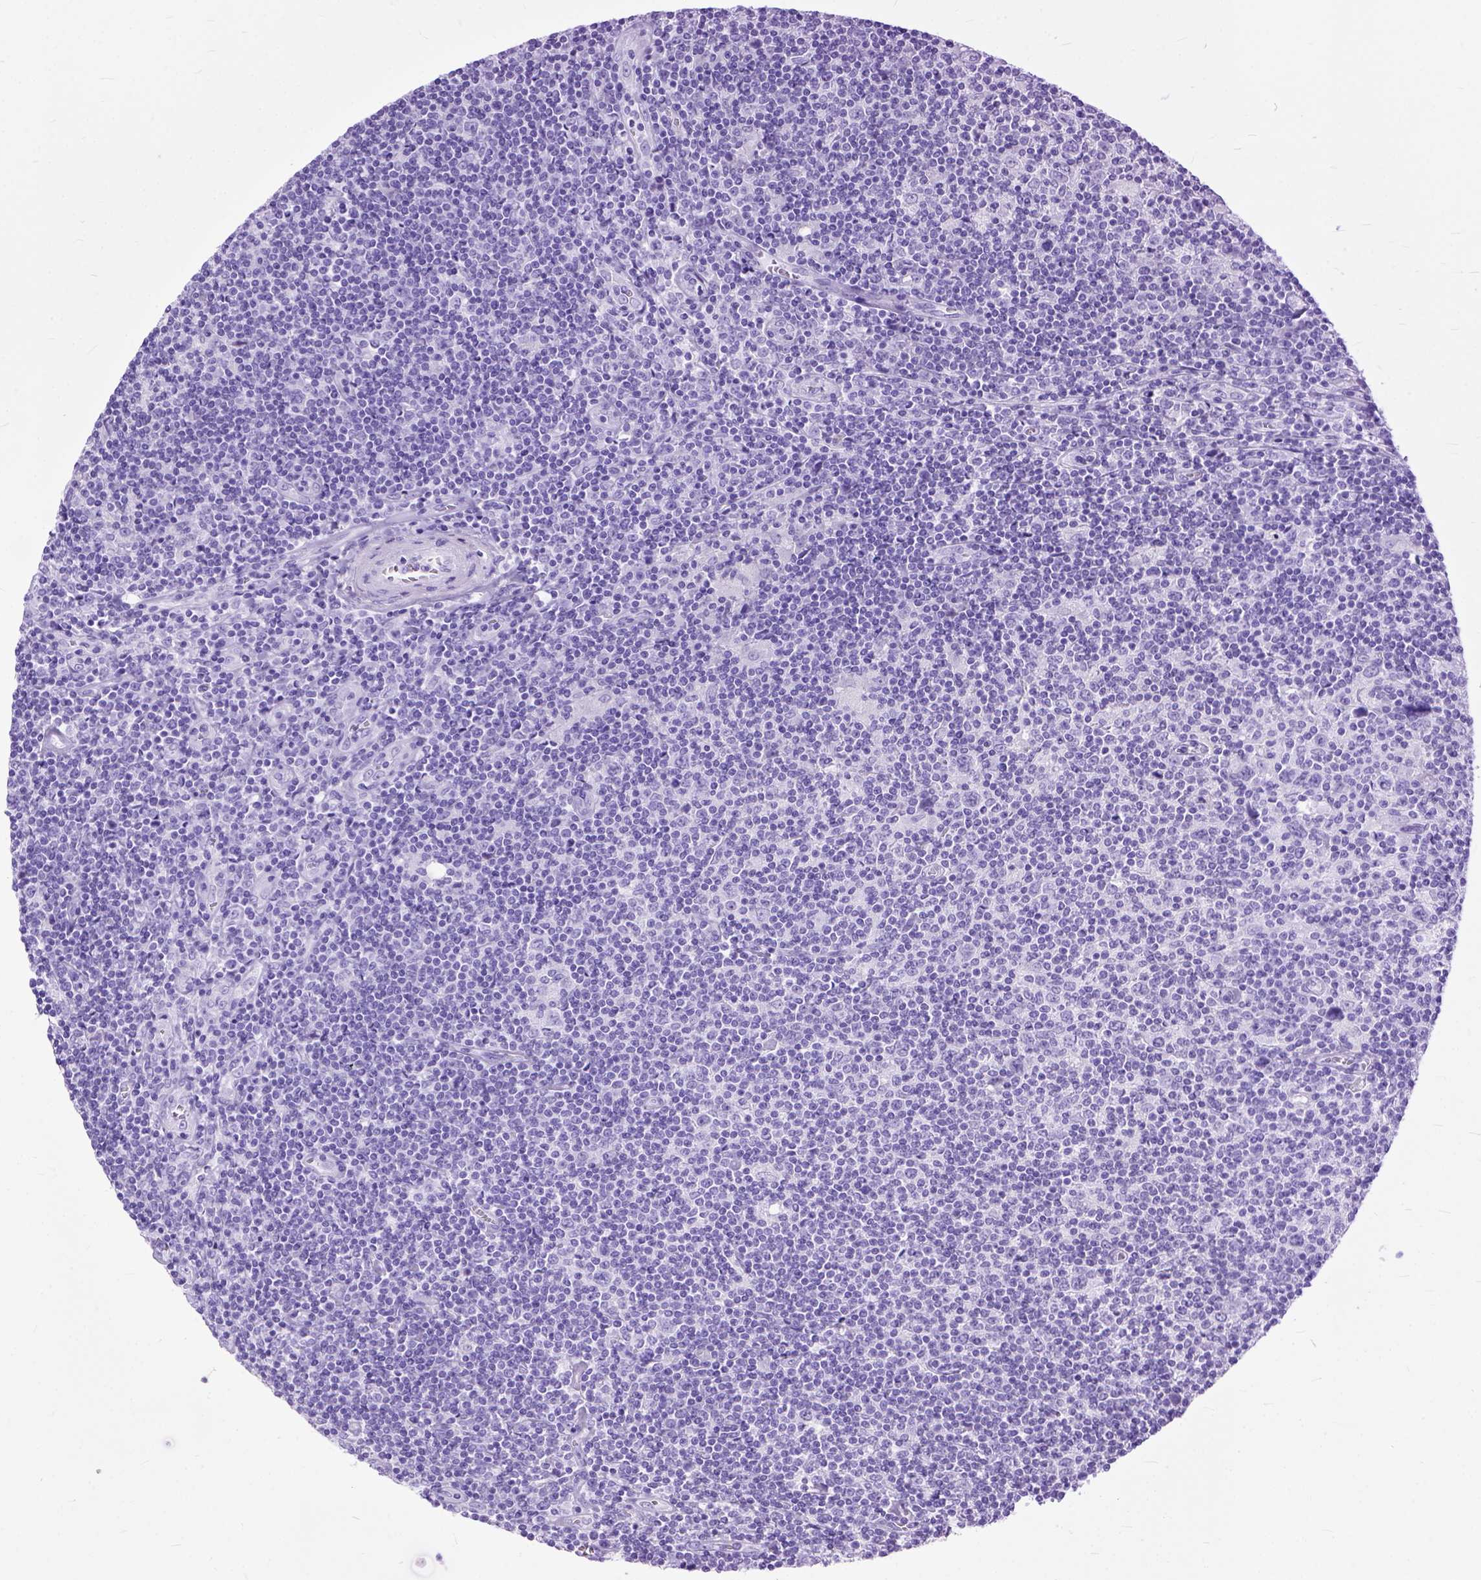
{"staining": {"intensity": "negative", "quantity": "none", "location": "none"}, "tissue": "lymphoma", "cell_type": "Tumor cells", "image_type": "cancer", "snomed": [{"axis": "morphology", "description": "Hodgkin's disease, NOS"}, {"axis": "topography", "description": "Lymph node"}], "caption": "A micrograph of Hodgkin's disease stained for a protein displays no brown staining in tumor cells.", "gene": "GNGT1", "patient": {"sex": "male", "age": 40}}